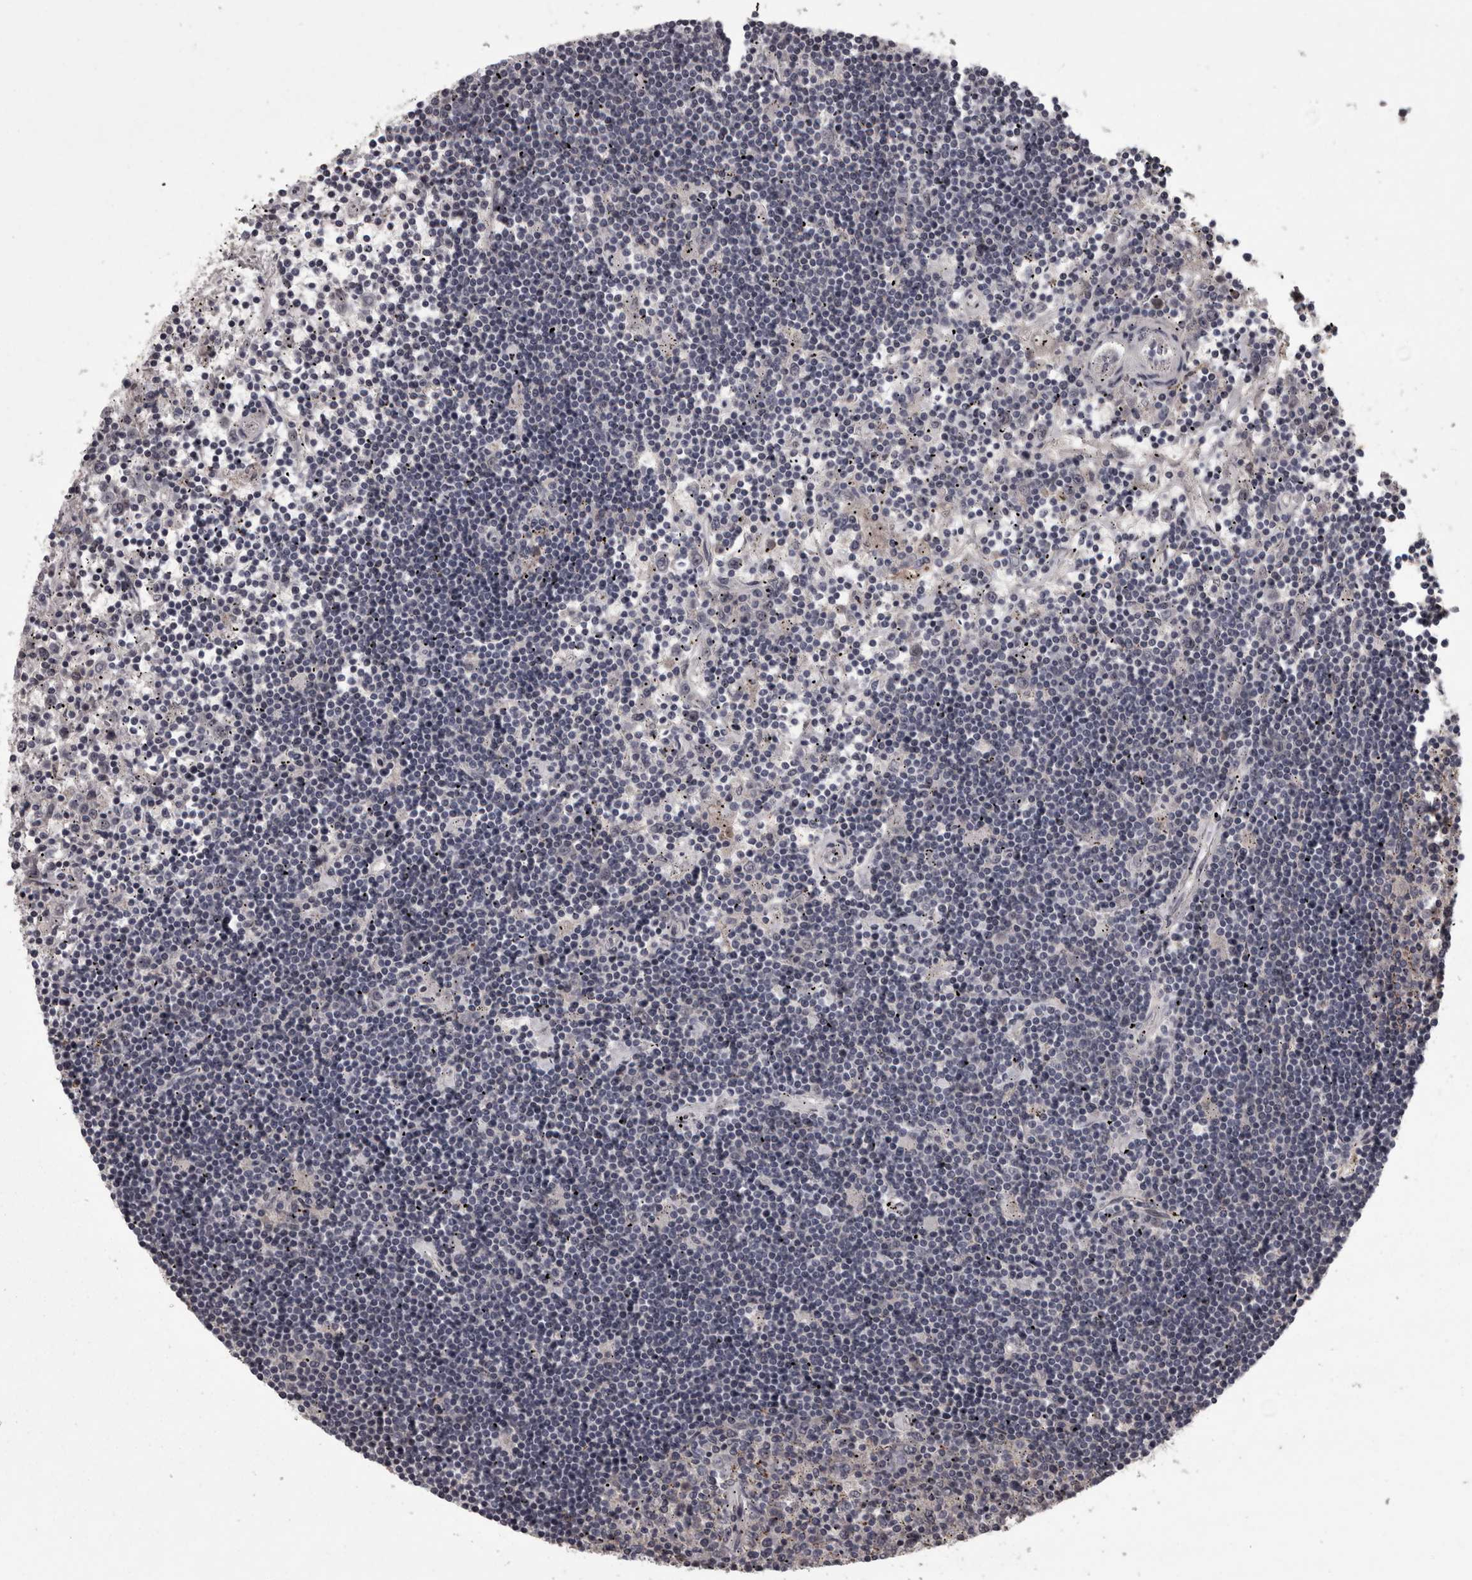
{"staining": {"intensity": "negative", "quantity": "none", "location": "none"}, "tissue": "lymphoma", "cell_type": "Tumor cells", "image_type": "cancer", "snomed": [{"axis": "morphology", "description": "Malignant lymphoma, non-Hodgkin's type, Low grade"}, {"axis": "topography", "description": "Spleen"}], "caption": "This is an IHC histopathology image of low-grade malignant lymphoma, non-Hodgkin's type. There is no staining in tumor cells.", "gene": "PCDH17", "patient": {"sex": "male", "age": 76}}